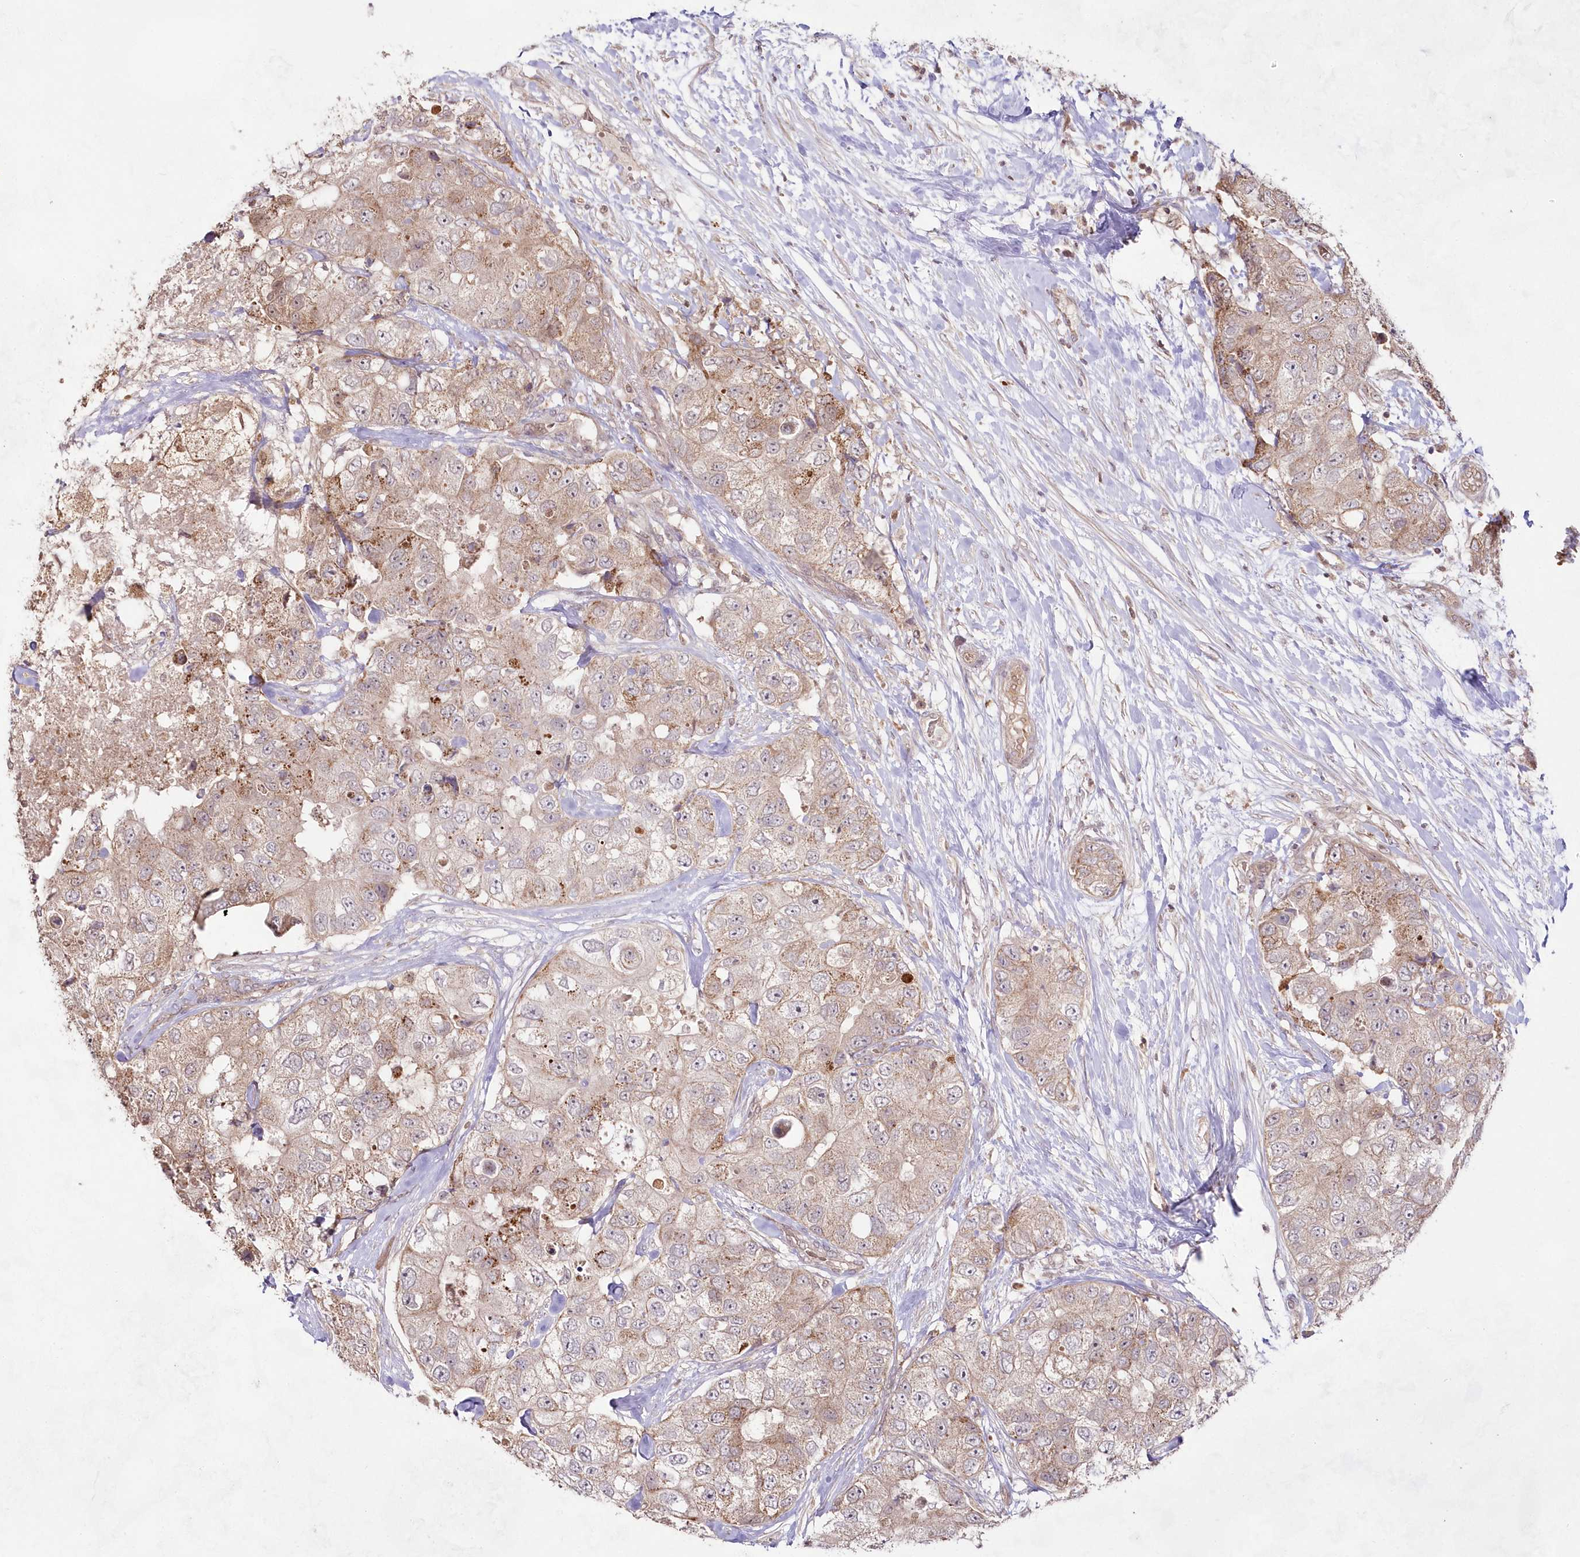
{"staining": {"intensity": "moderate", "quantity": "25%-75%", "location": "cytoplasmic/membranous"}, "tissue": "breast cancer", "cell_type": "Tumor cells", "image_type": "cancer", "snomed": [{"axis": "morphology", "description": "Duct carcinoma"}, {"axis": "topography", "description": "Breast"}], "caption": "High-magnification brightfield microscopy of breast cancer stained with DAB (brown) and counterstained with hematoxylin (blue). tumor cells exhibit moderate cytoplasmic/membranous positivity is identified in about25%-75% of cells.", "gene": "IMPA1", "patient": {"sex": "female", "age": 62}}